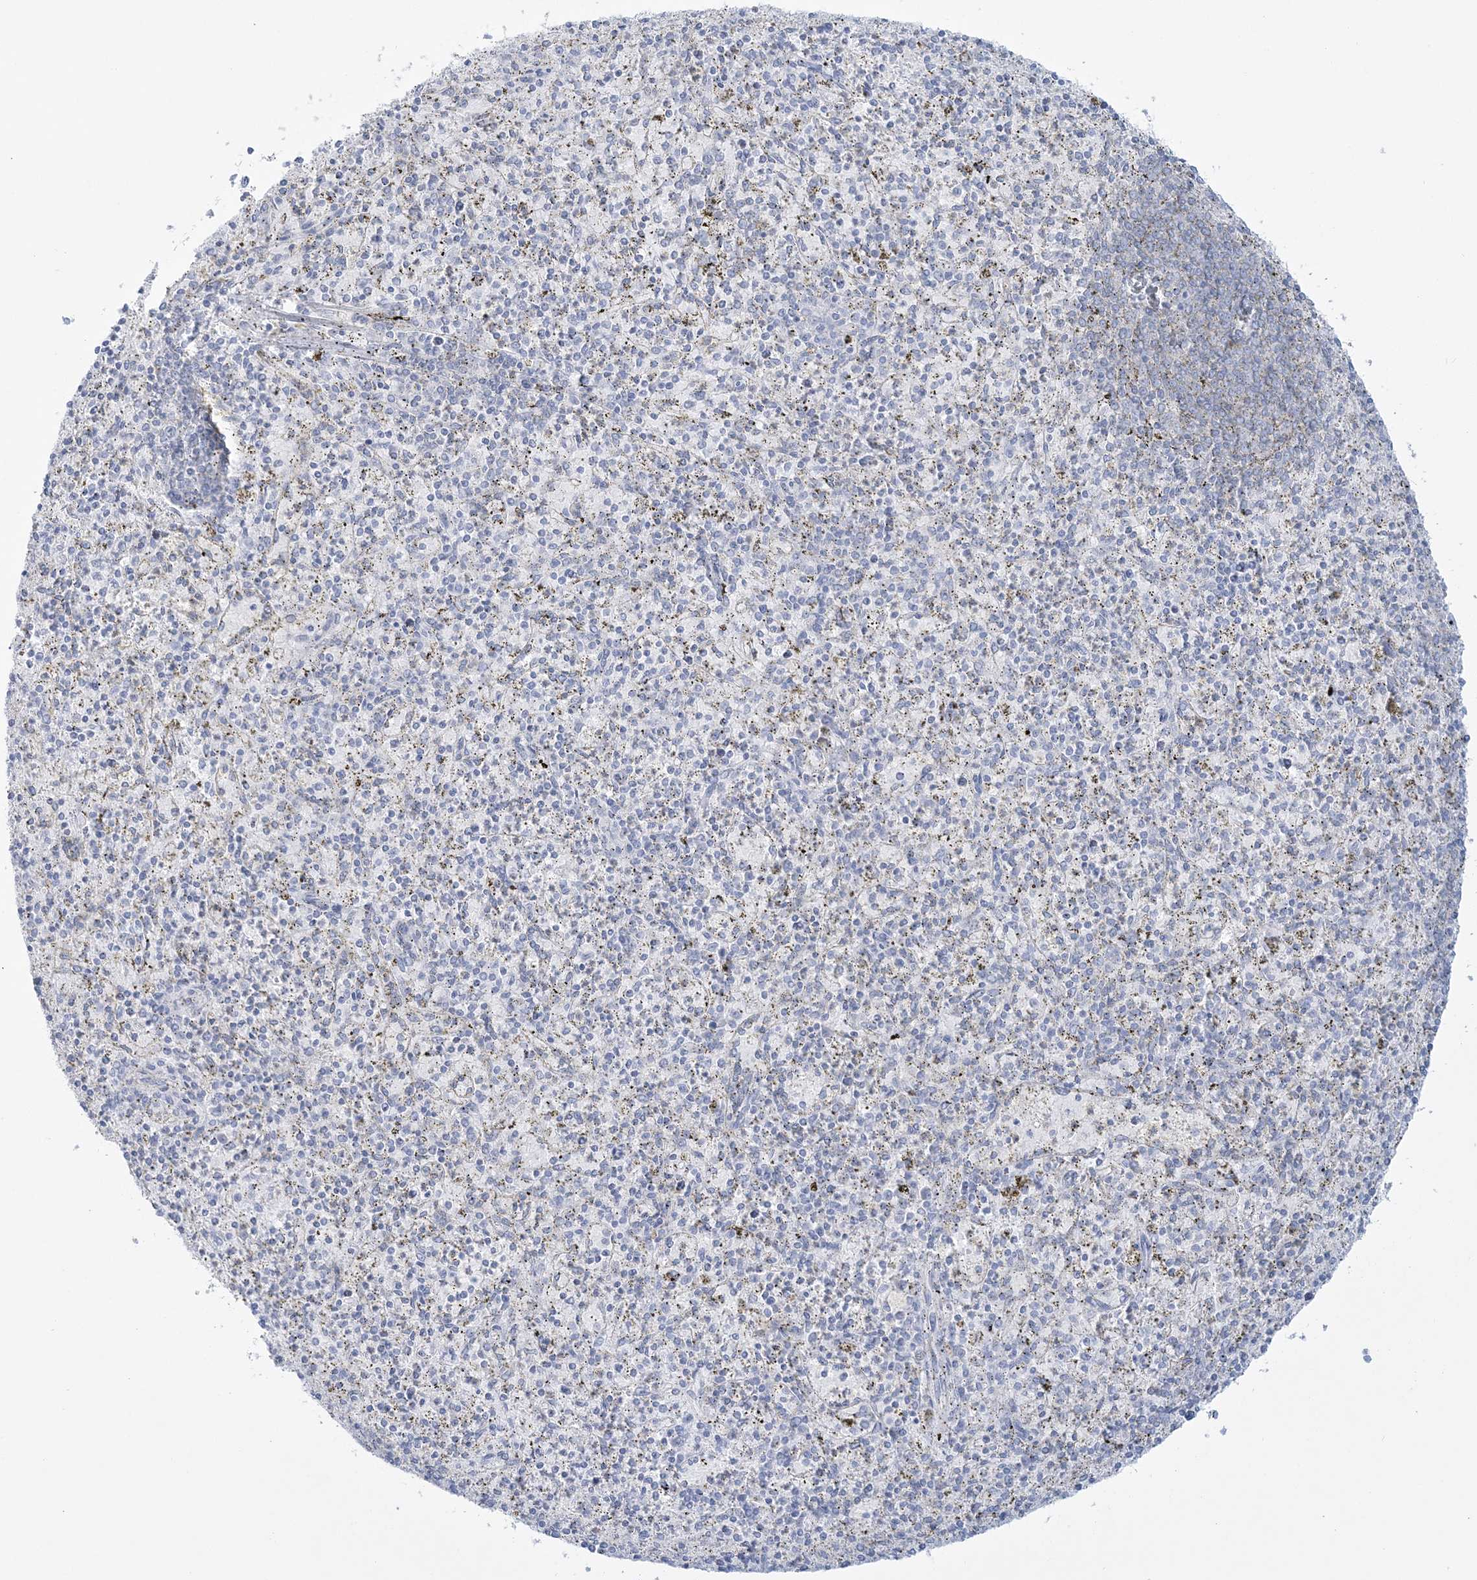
{"staining": {"intensity": "negative", "quantity": "none", "location": "none"}, "tissue": "spleen", "cell_type": "Cells in red pulp", "image_type": "normal", "snomed": [{"axis": "morphology", "description": "Normal tissue, NOS"}, {"axis": "topography", "description": "Spleen"}], "caption": "There is no significant positivity in cells in red pulp of spleen.", "gene": "ADGB", "patient": {"sex": "male", "age": 72}}